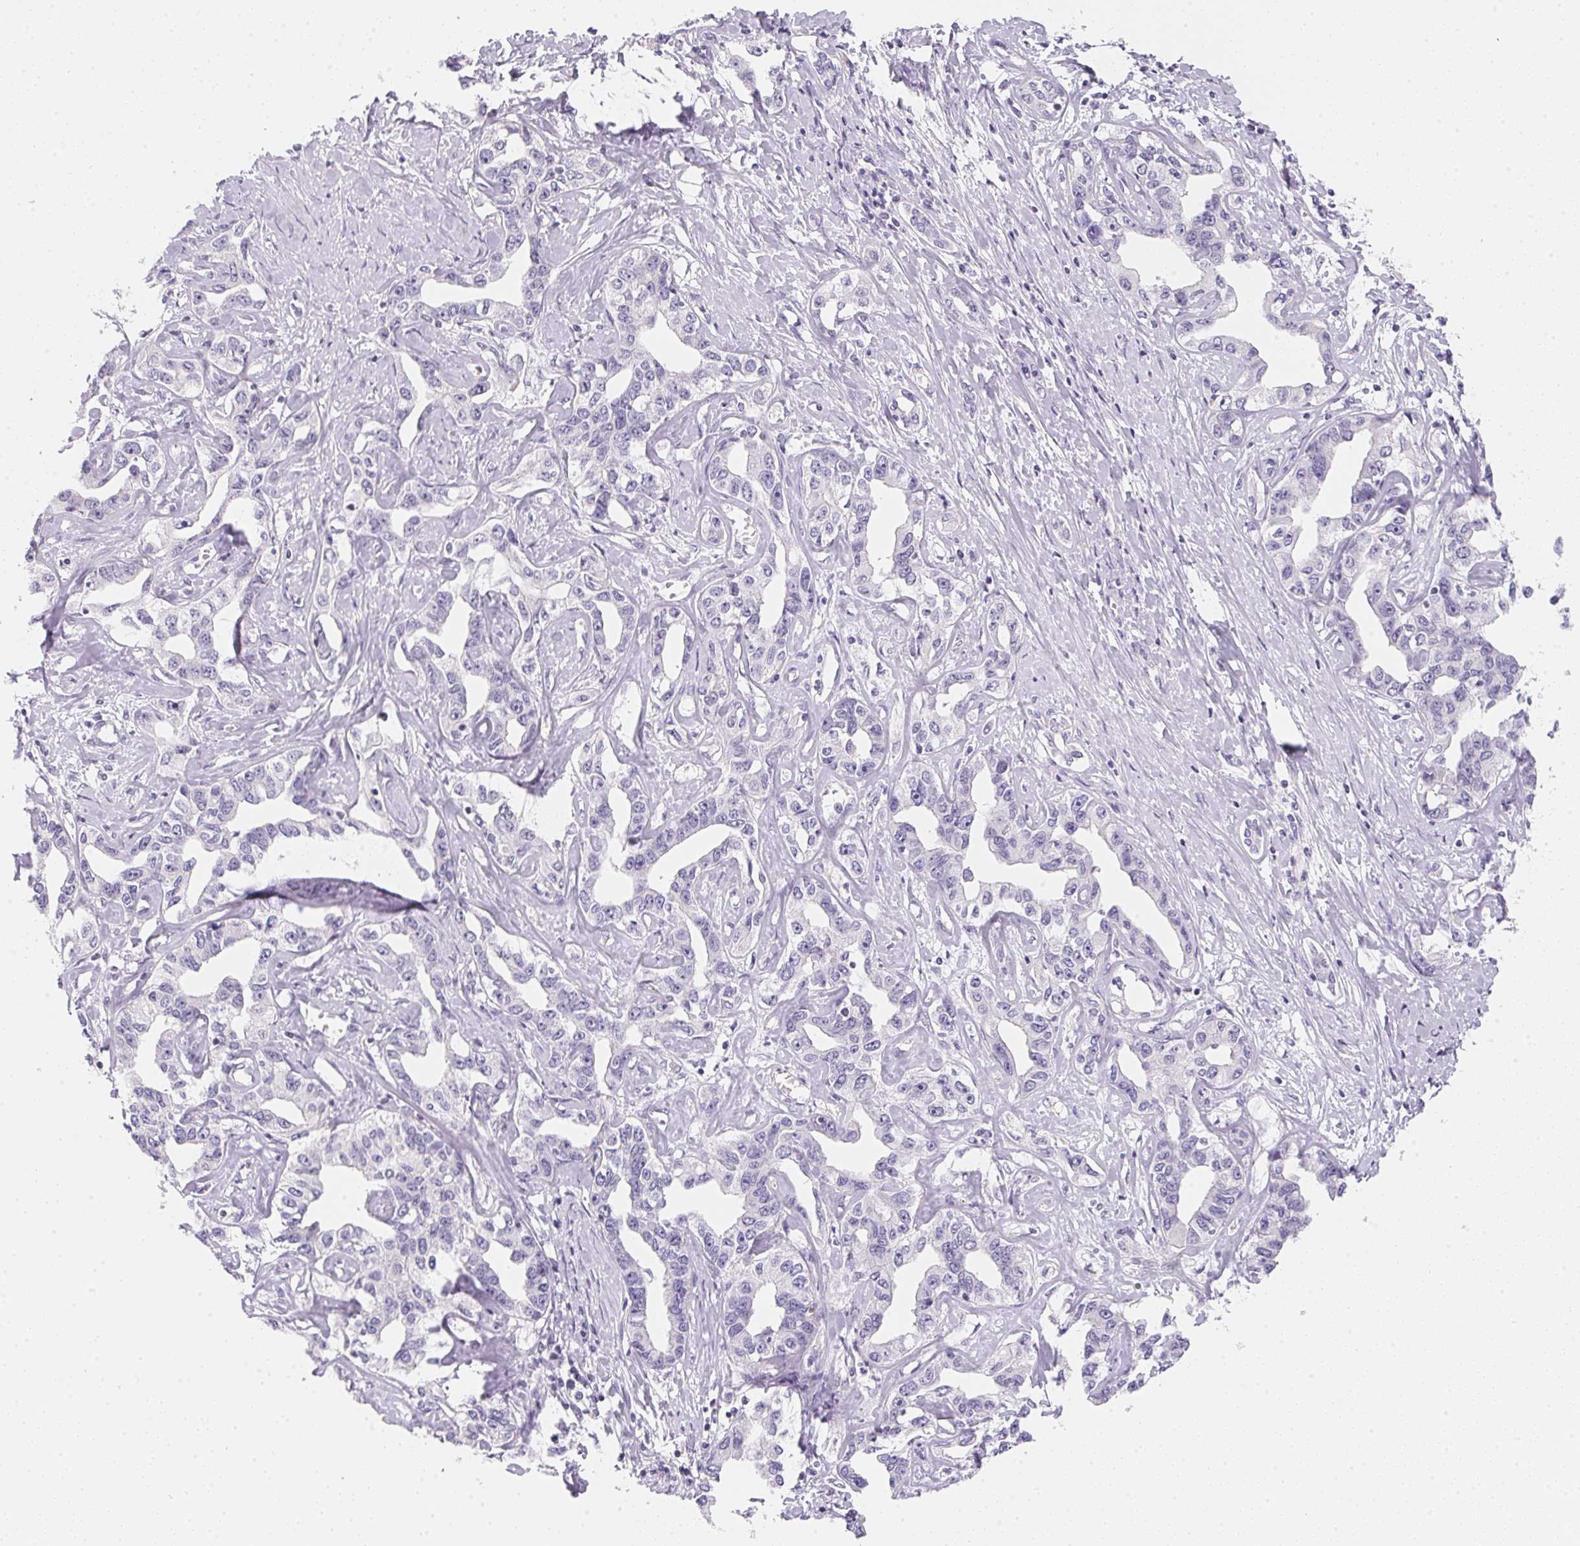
{"staining": {"intensity": "negative", "quantity": "none", "location": "none"}, "tissue": "liver cancer", "cell_type": "Tumor cells", "image_type": "cancer", "snomed": [{"axis": "morphology", "description": "Cholangiocarcinoma"}, {"axis": "topography", "description": "Liver"}], "caption": "This is an immunohistochemistry (IHC) histopathology image of cholangiocarcinoma (liver). There is no positivity in tumor cells.", "gene": "GIPC2", "patient": {"sex": "male", "age": 59}}